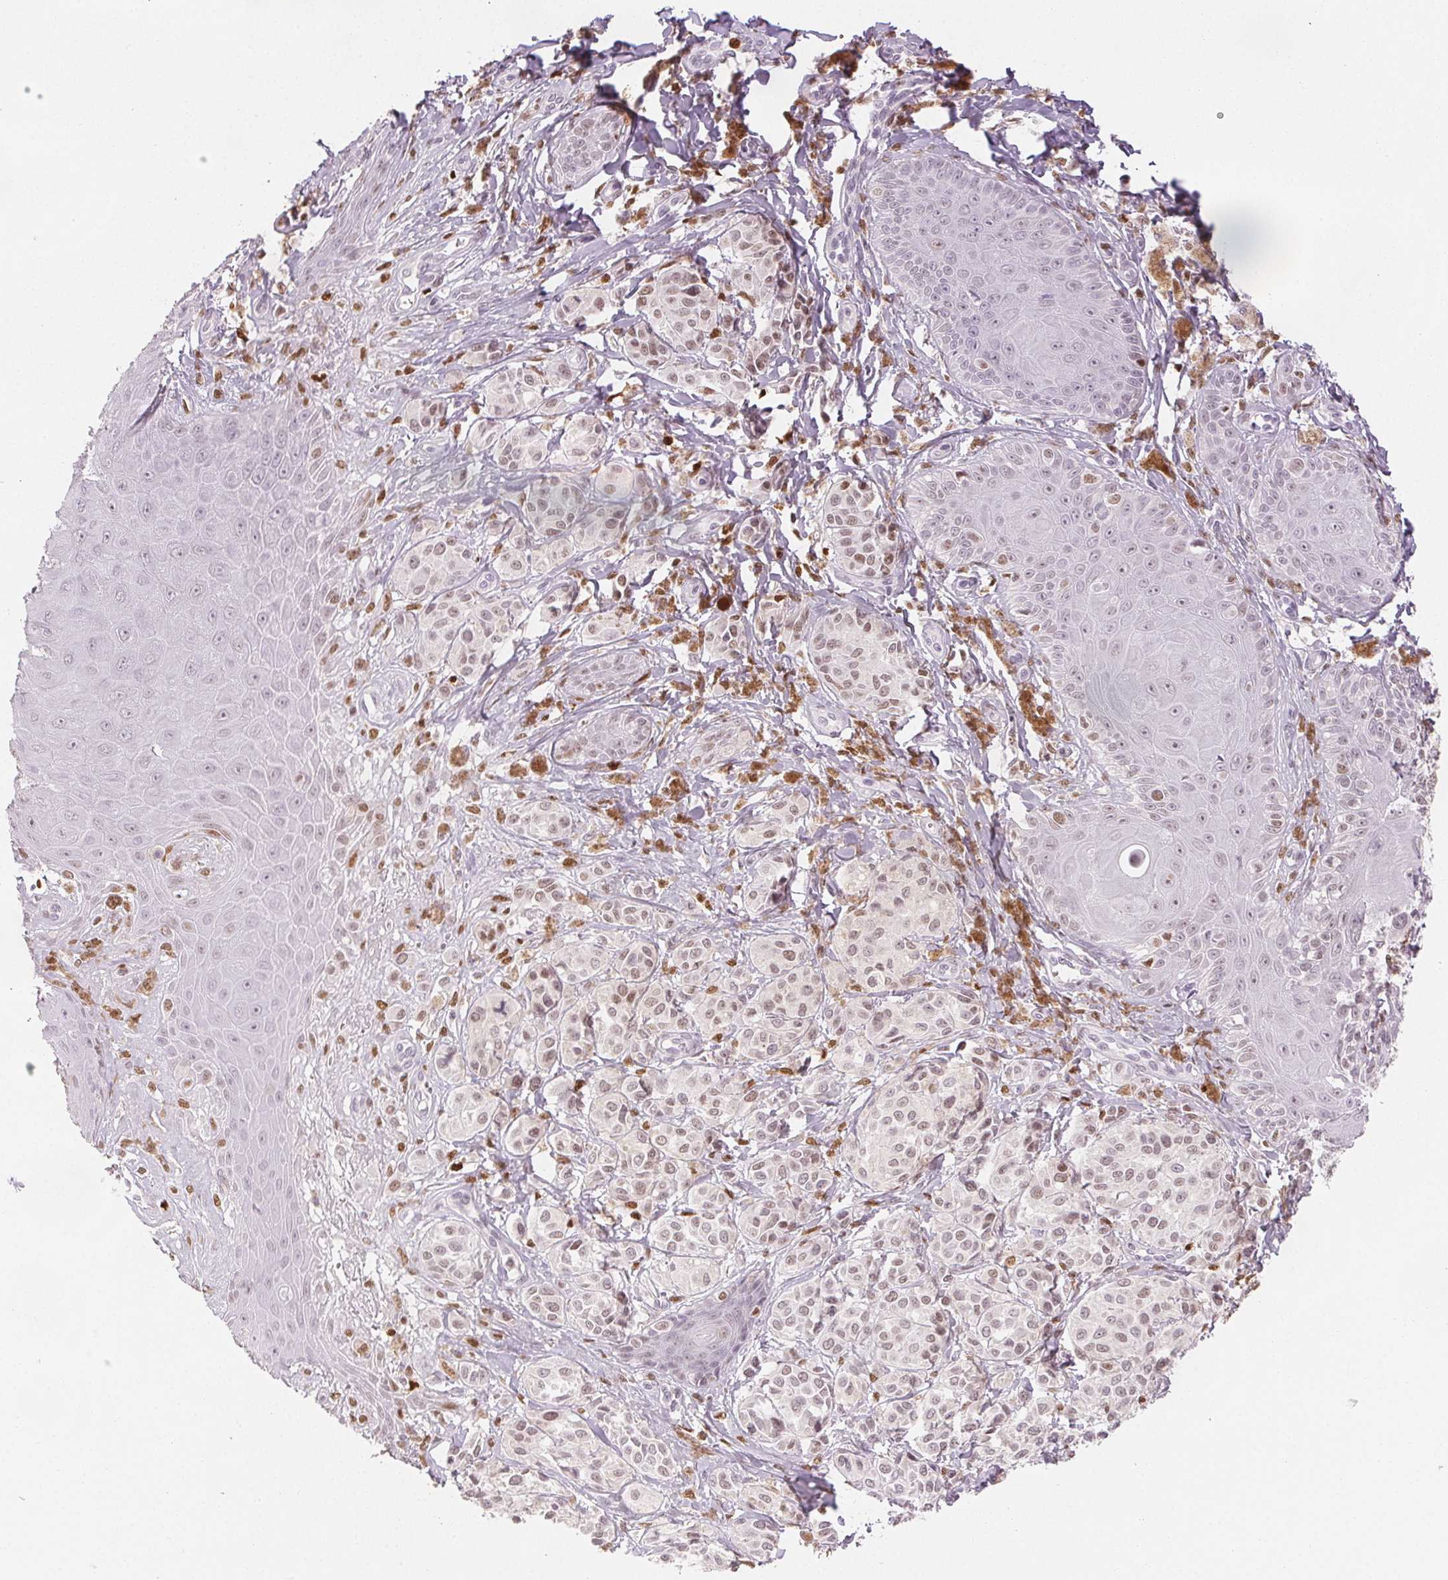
{"staining": {"intensity": "weak", "quantity": "<25%", "location": "nuclear"}, "tissue": "melanoma", "cell_type": "Tumor cells", "image_type": "cancer", "snomed": [{"axis": "morphology", "description": "Malignant melanoma, NOS"}, {"axis": "topography", "description": "Skin"}], "caption": "This is a image of immunohistochemistry staining of melanoma, which shows no staining in tumor cells.", "gene": "RUNX2", "patient": {"sex": "female", "age": 80}}